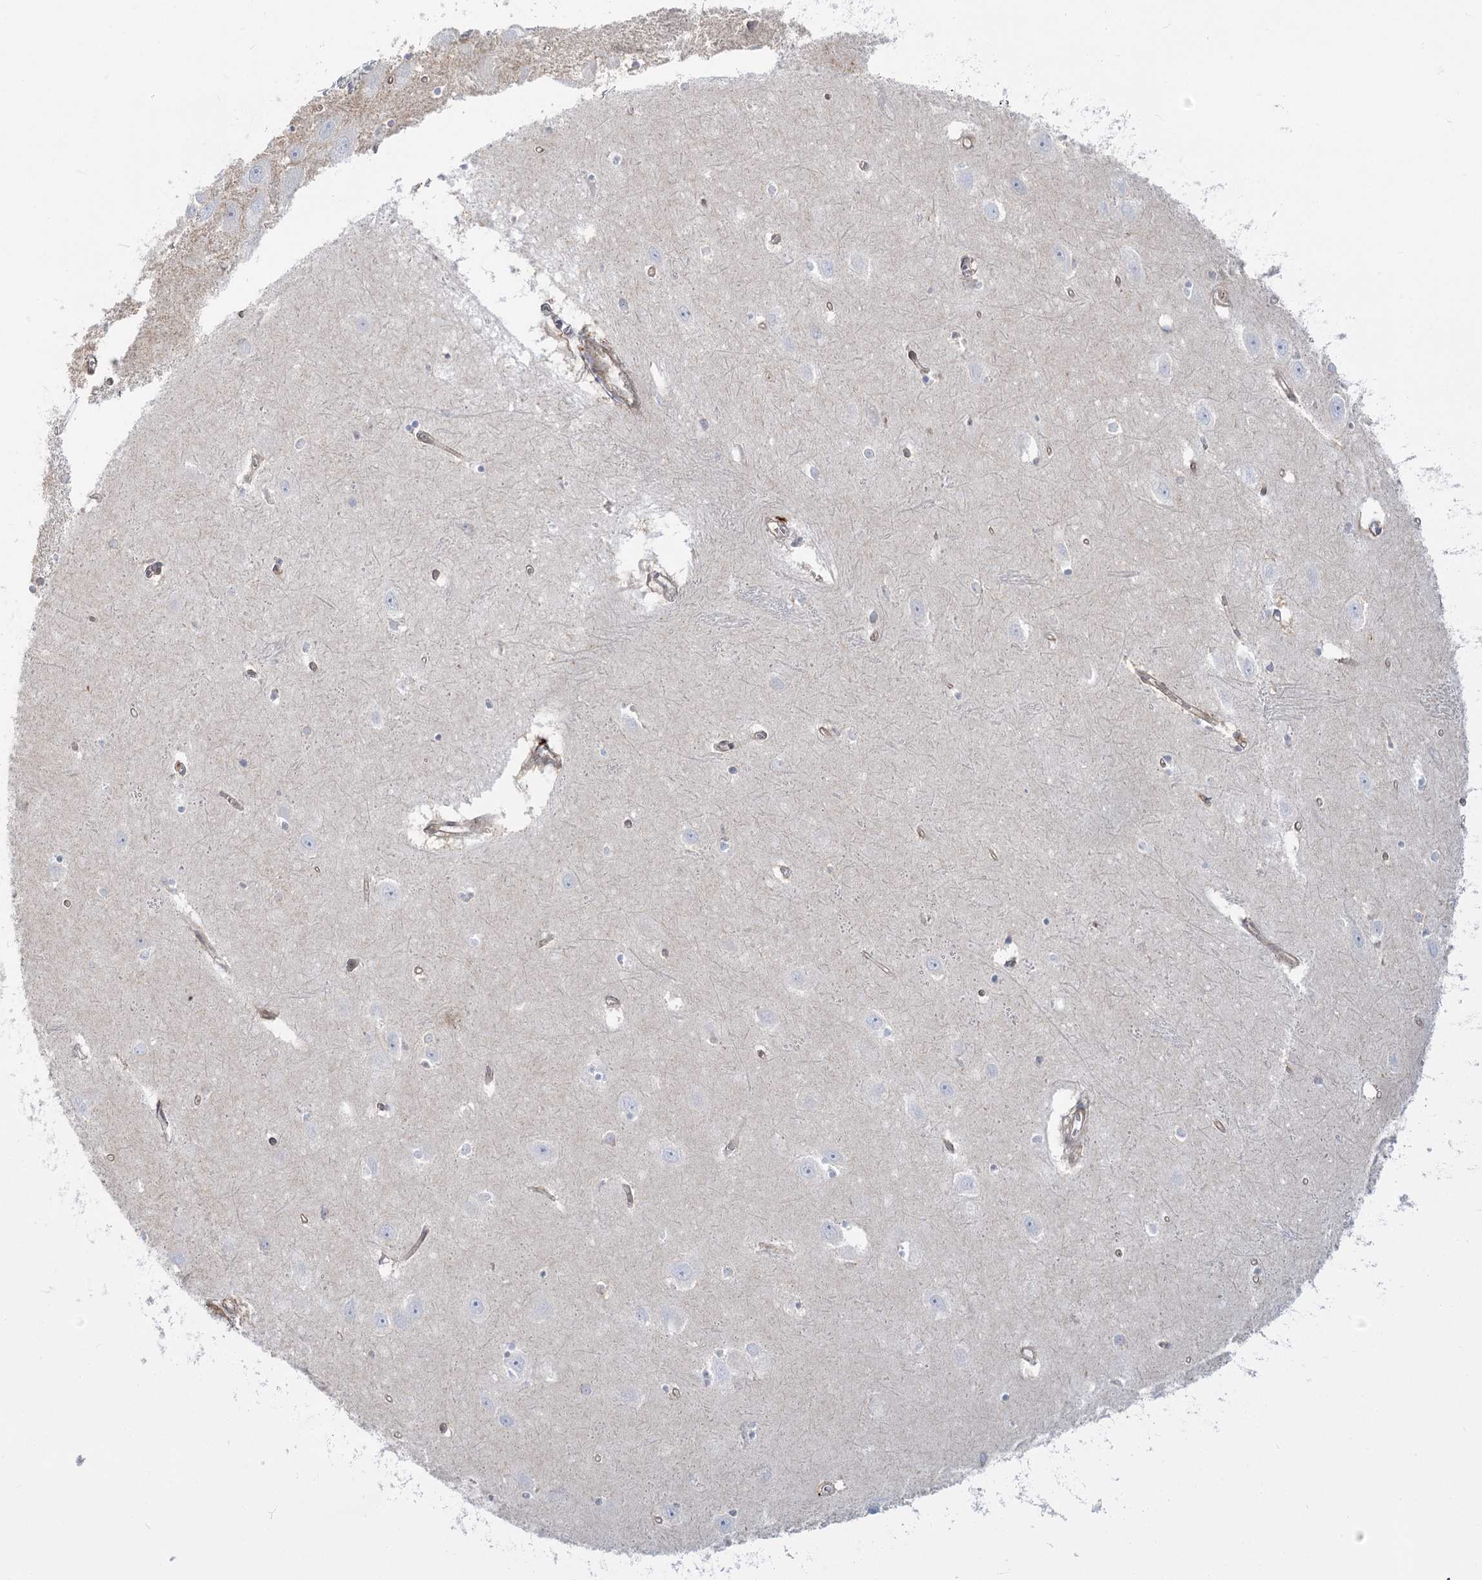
{"staining": {"intensity": "negative", "quantity": "none", "location": "none"}, "tissue": "hippocampus", "cell_type": "Glial cells", "image_type": "normal", "snomed": [{"axis": "morphology", "description": "Normal tissue, NOS"}, {"axis": "topography", "description": "Hippocampus"}], "caption": "DAB (3,3'-diaminobenzidine) immunohistochemical staining of unremarkable hippocampus reveals no significant positivity in glial cells.", "gene": "MTMR3", "patient": {"sex": "female", "age": 64}}